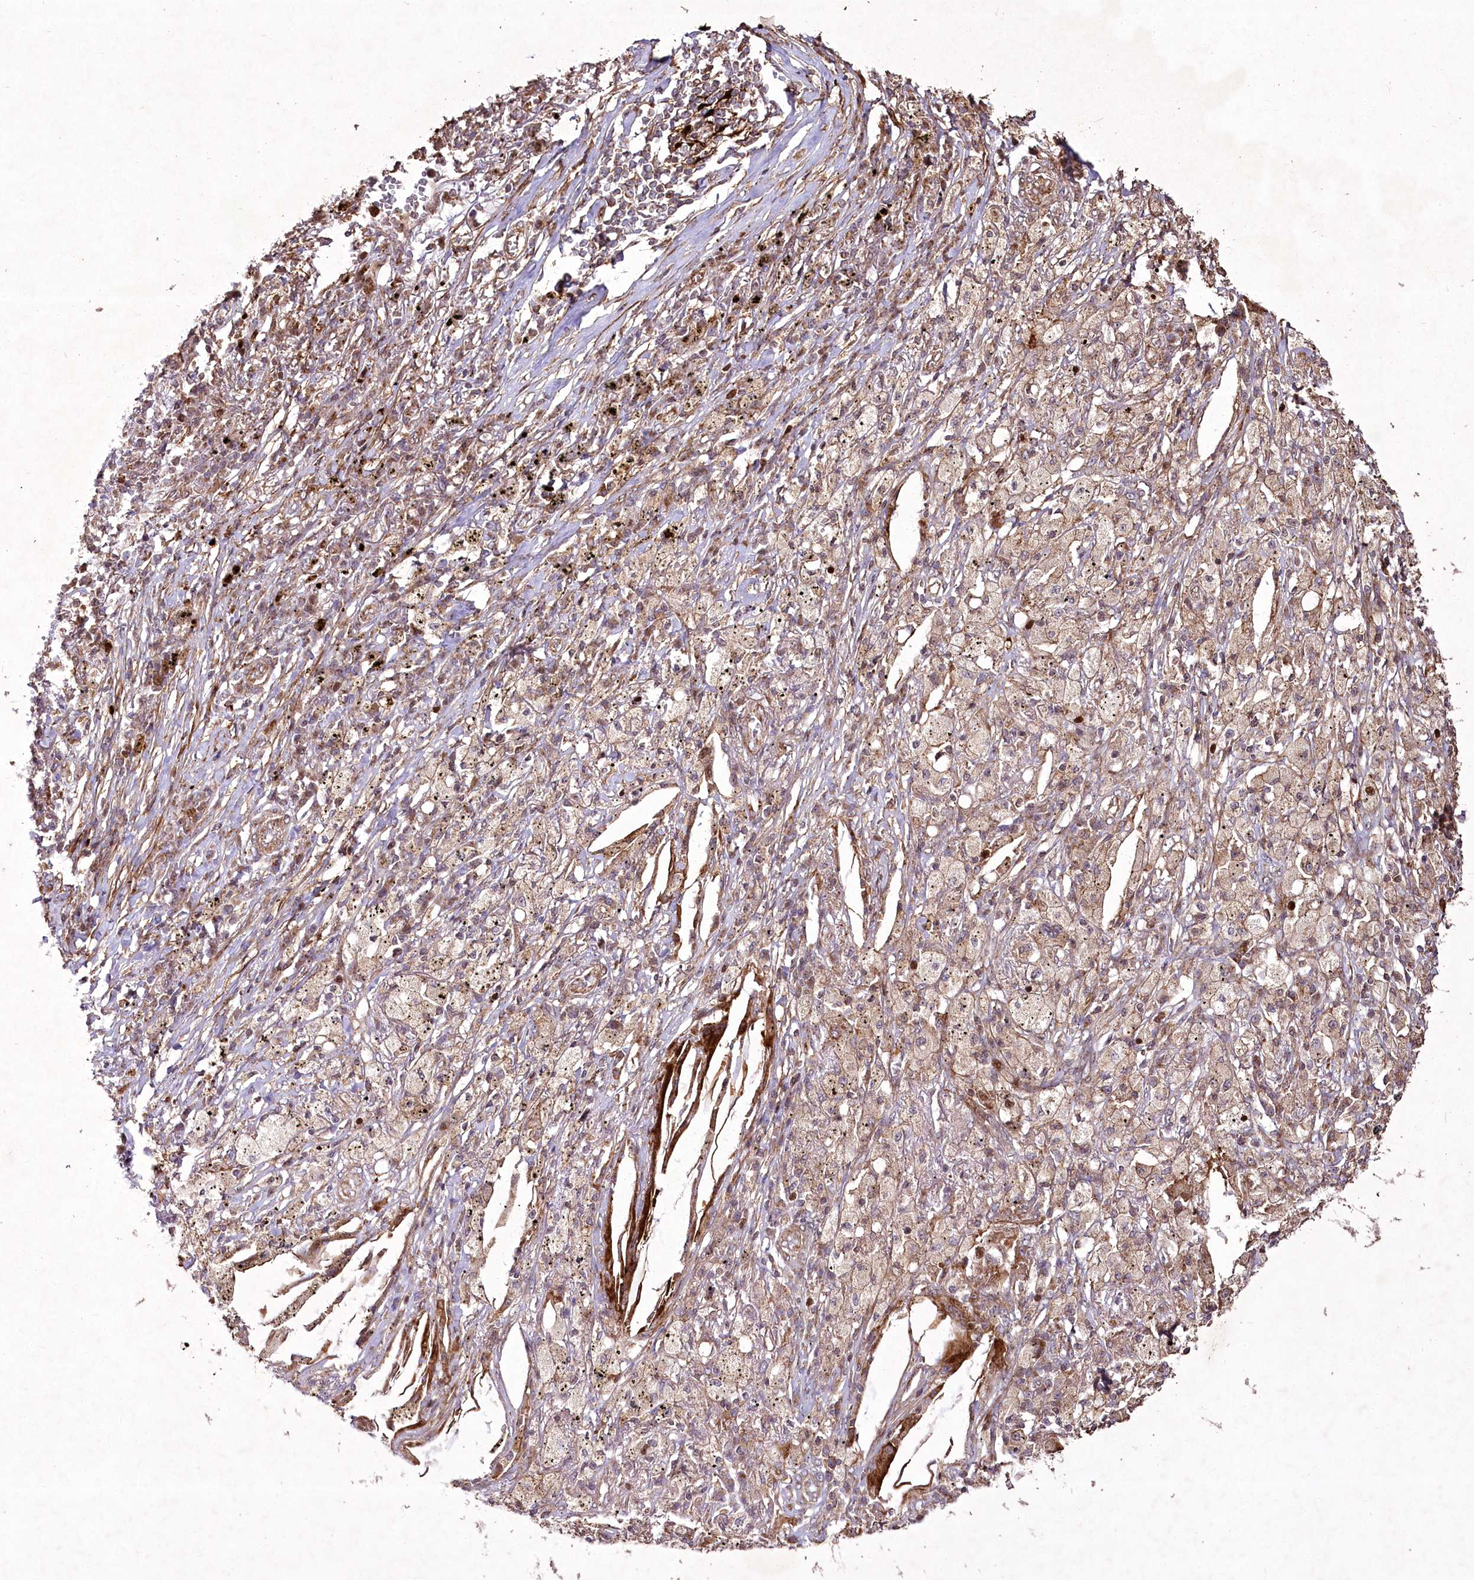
{"staining": {"intensity": "weak", "quantity": "25%-75%", "location": "cytoplasmic/membranous,nuclear"}, "tissue": "lung cancer", "cell_type": "Tumor cells", "image_type": "cancer", "snomed": [{"axis": "morphology", "description": "Squamous cell carcinoma, NOS"}, {"axis": "topography", "description": "Lung"}], "caption": "High-magnification brightfield microscopy of squamous cell carcinoma (lung) stained with DAB (3,3'-diaminobenzidine) (brown) and counterstained with hematoxylin (blue). tumor cells exhibit weak cytoplasmic/membranous and nuclear staining is present in about25%-75% of cells.", "gene": "PSTK", "patient": {"sex": "female", "age": 63}}